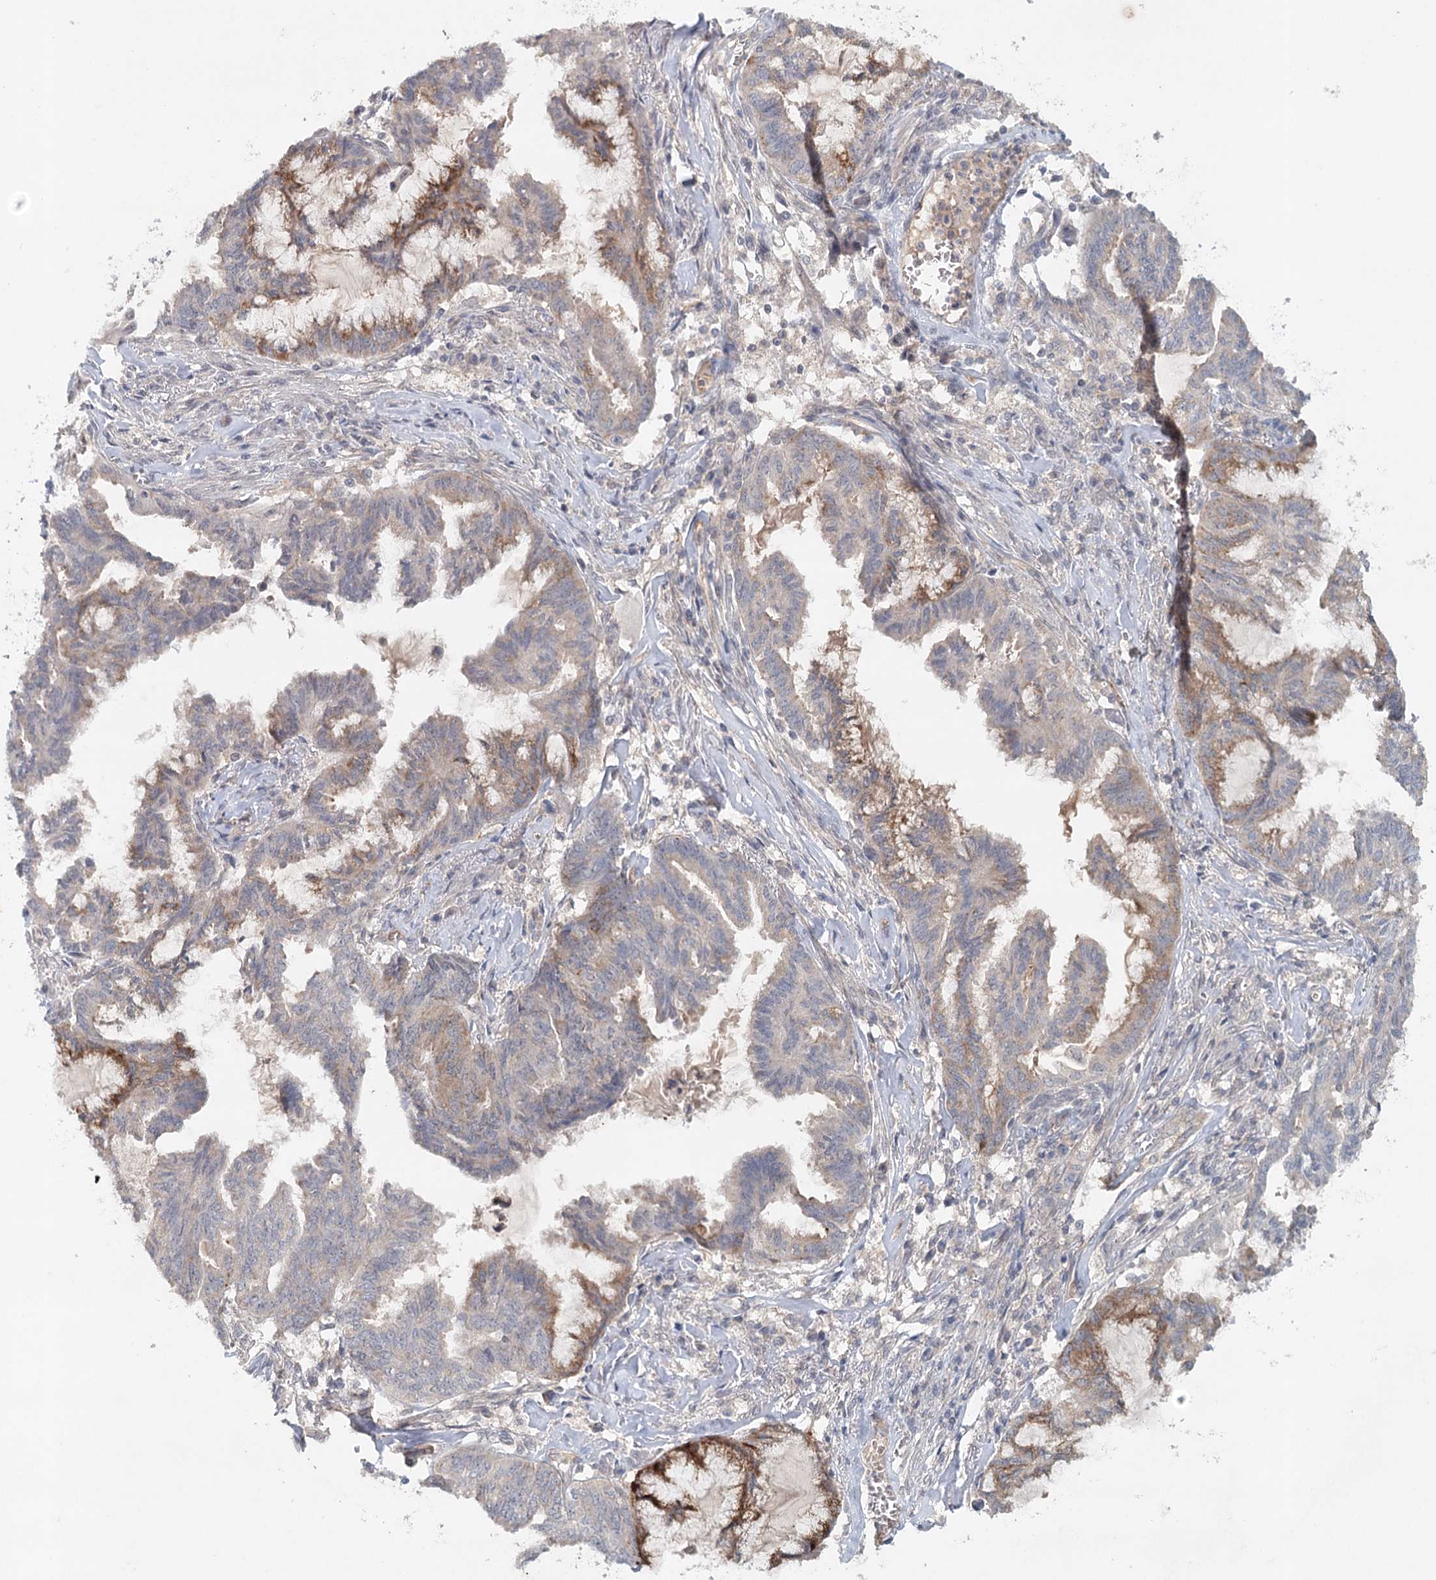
{"staining": {"intensity": "moderate", "quantity": "<25%", "location": "cytoplasmic/membranous"}, "tissue": "endometrial cancer", "cell_type": "Tumor cells", "image_type": "cancer", "snomed": [{"axis": "morphology", "description": "Adenocarcinoma, NOS"}, {"axis": "topography", "description": "Endometrium"}], "caption": "This histopathology image exhibits IHC staining of adenocarcinoma (endometrial), with low moderate cytoplasmic/membranous positivity in approximately <25% of tumor cells.", "gene": "SYNPO", "patient": {"sex": "female", "age": 86}}